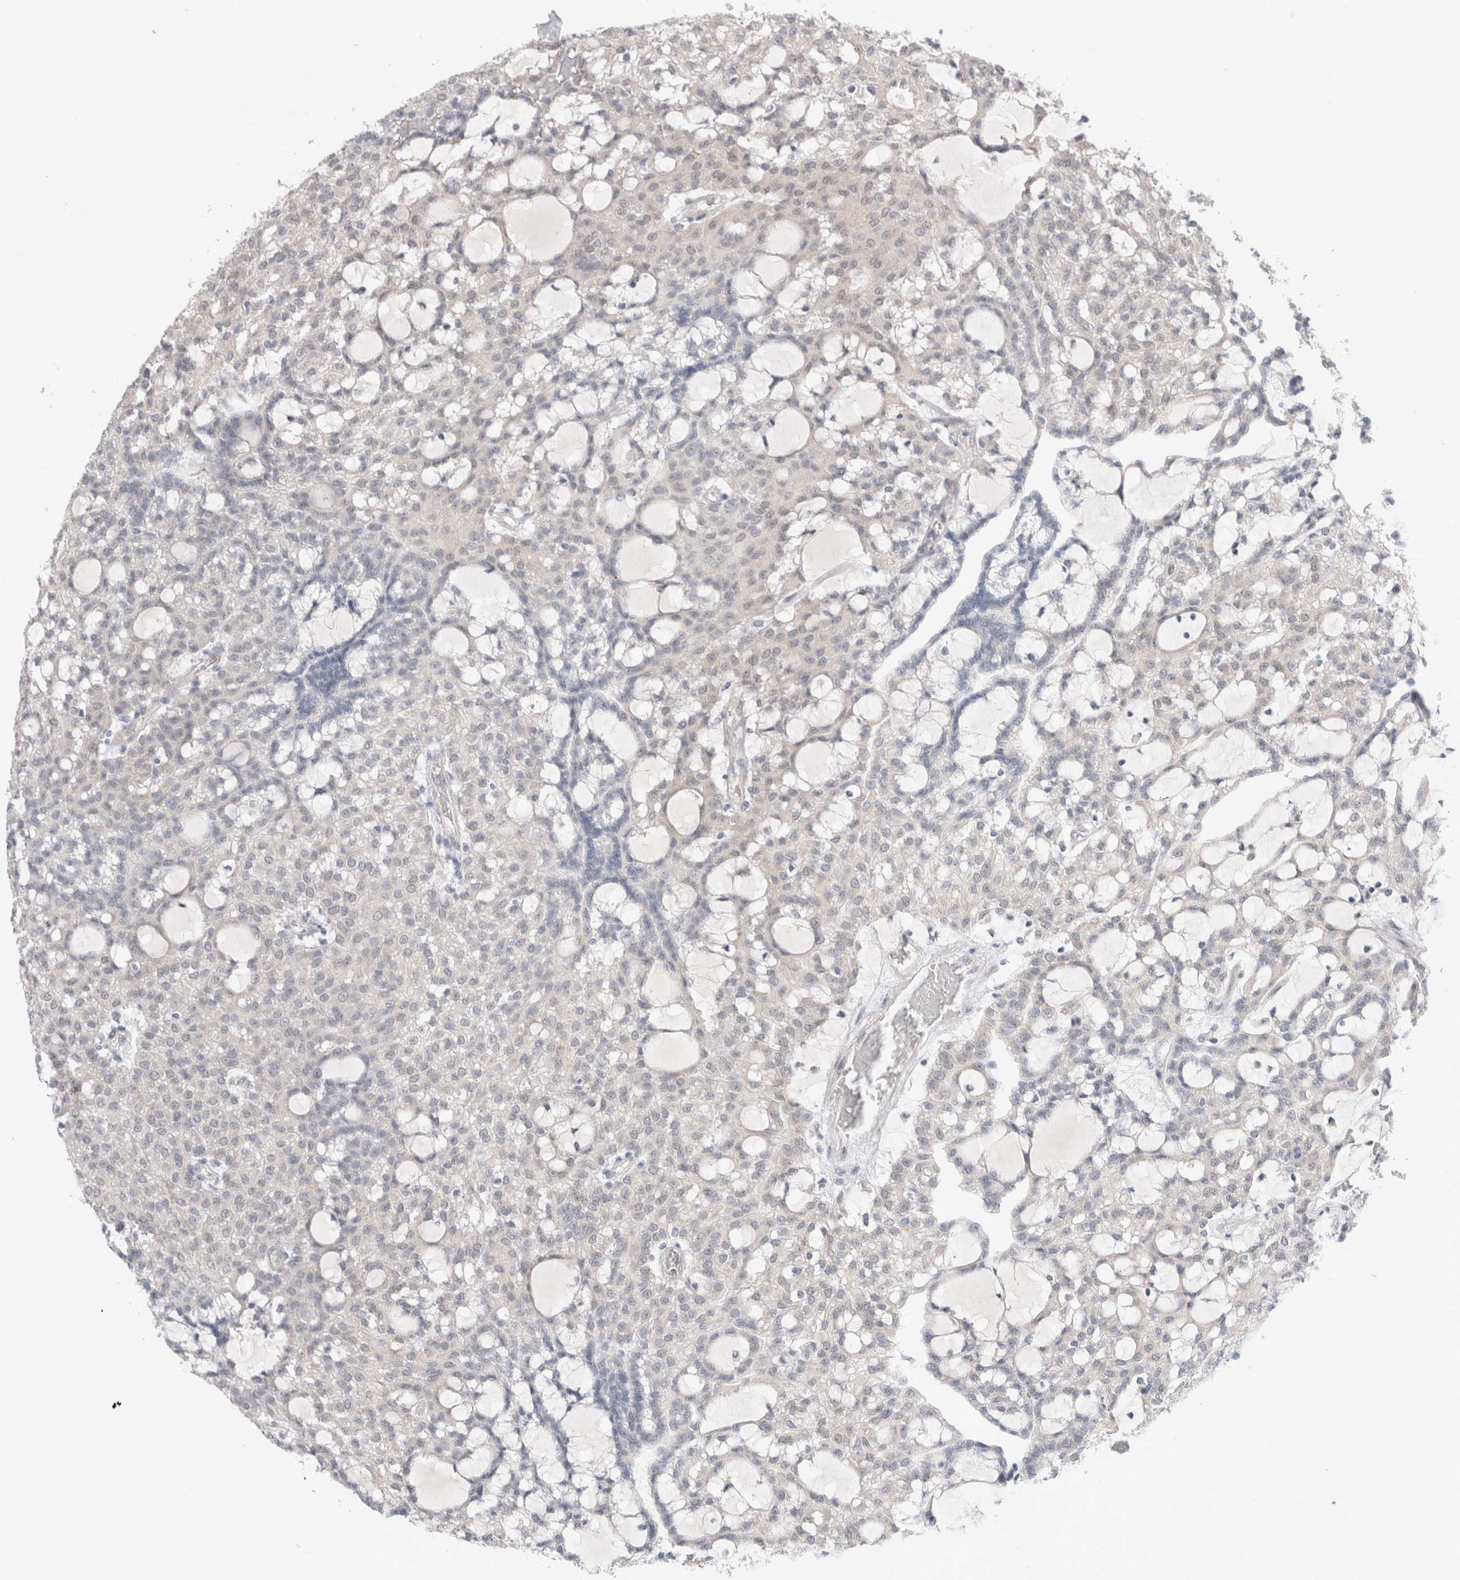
{"staining": {"intensity": "negative", "quantity": "none", "location": "none"}, "tissue": "renal cancer", "cell_type": "Tumor cells", "image_type": "cancer", "snomed": [{"axis": "morphology", "description": "Adenocarcinoma, NOS"}, {"axis": "topography", "description": "Kidney"}], "caption": "This is an IHC micrograph of renal cancer (adenocarcinoma). There is no expression in tumor cells.", "gene": "BICD2", "patient": {"sex": "male", "age": 63}}